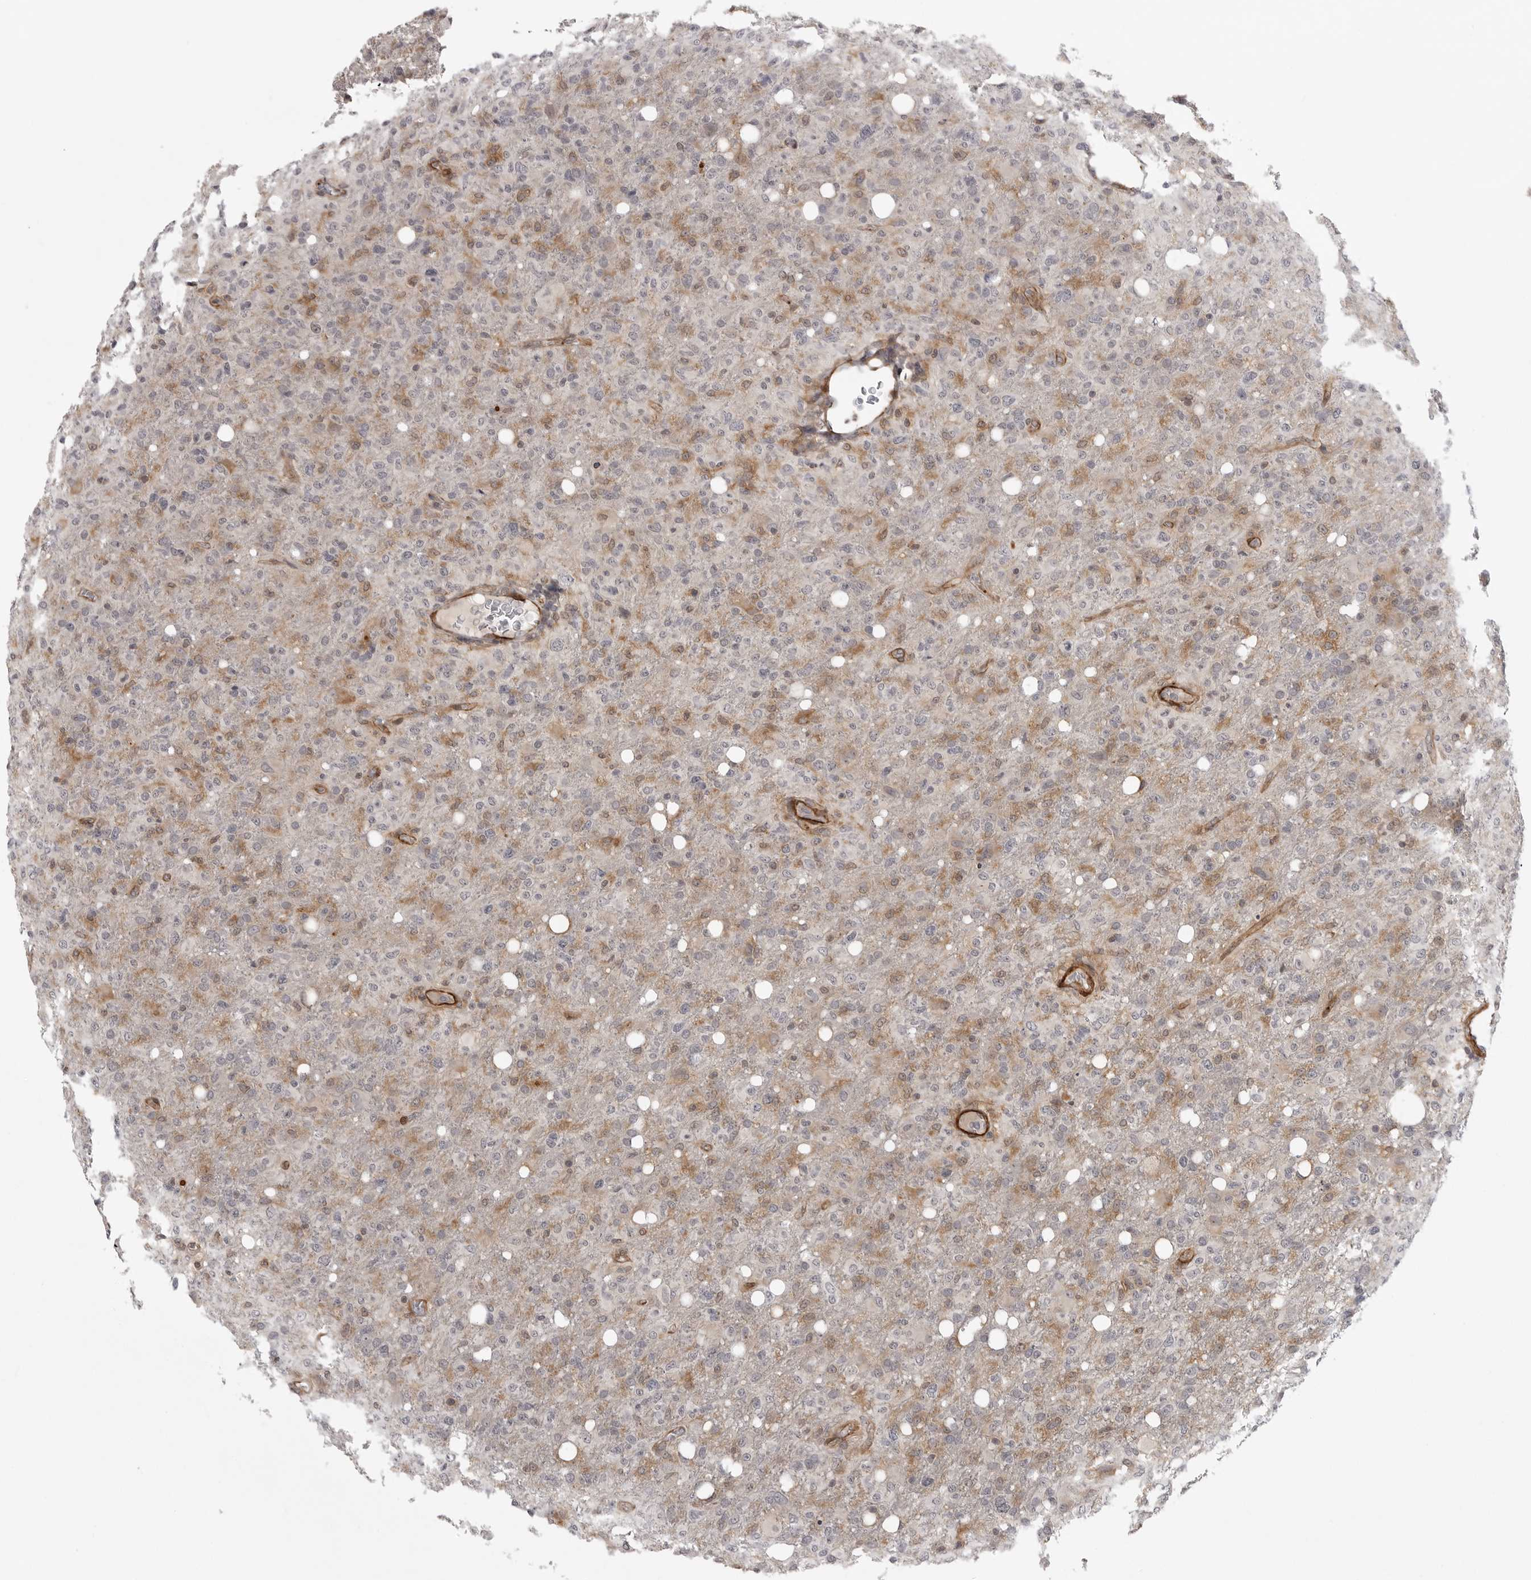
{"staining": {"intensity": "weak", "quantity": "25%-75%", "location": "cytoplasmic/membranous"}, "tissue": "glioma", "cell_type": "Tumor cells", "image_type": "cancer", "snomed": [{"axis": "morphology", "description": "Glioma, malignant, High grade"}, {"axis": "topography", "description": "Brain"}], "caption": "Malignant high-grade glioma tissue demonstrates weak cytoplasmic/membranous staining in about 25%-75% of tumor cells, visualized by immunohistochemistry. (Brightfield microscopy of DAB IHC at high magnification).", "gene": "TUT4", "patient": {"sex": "female", "age": 57}}